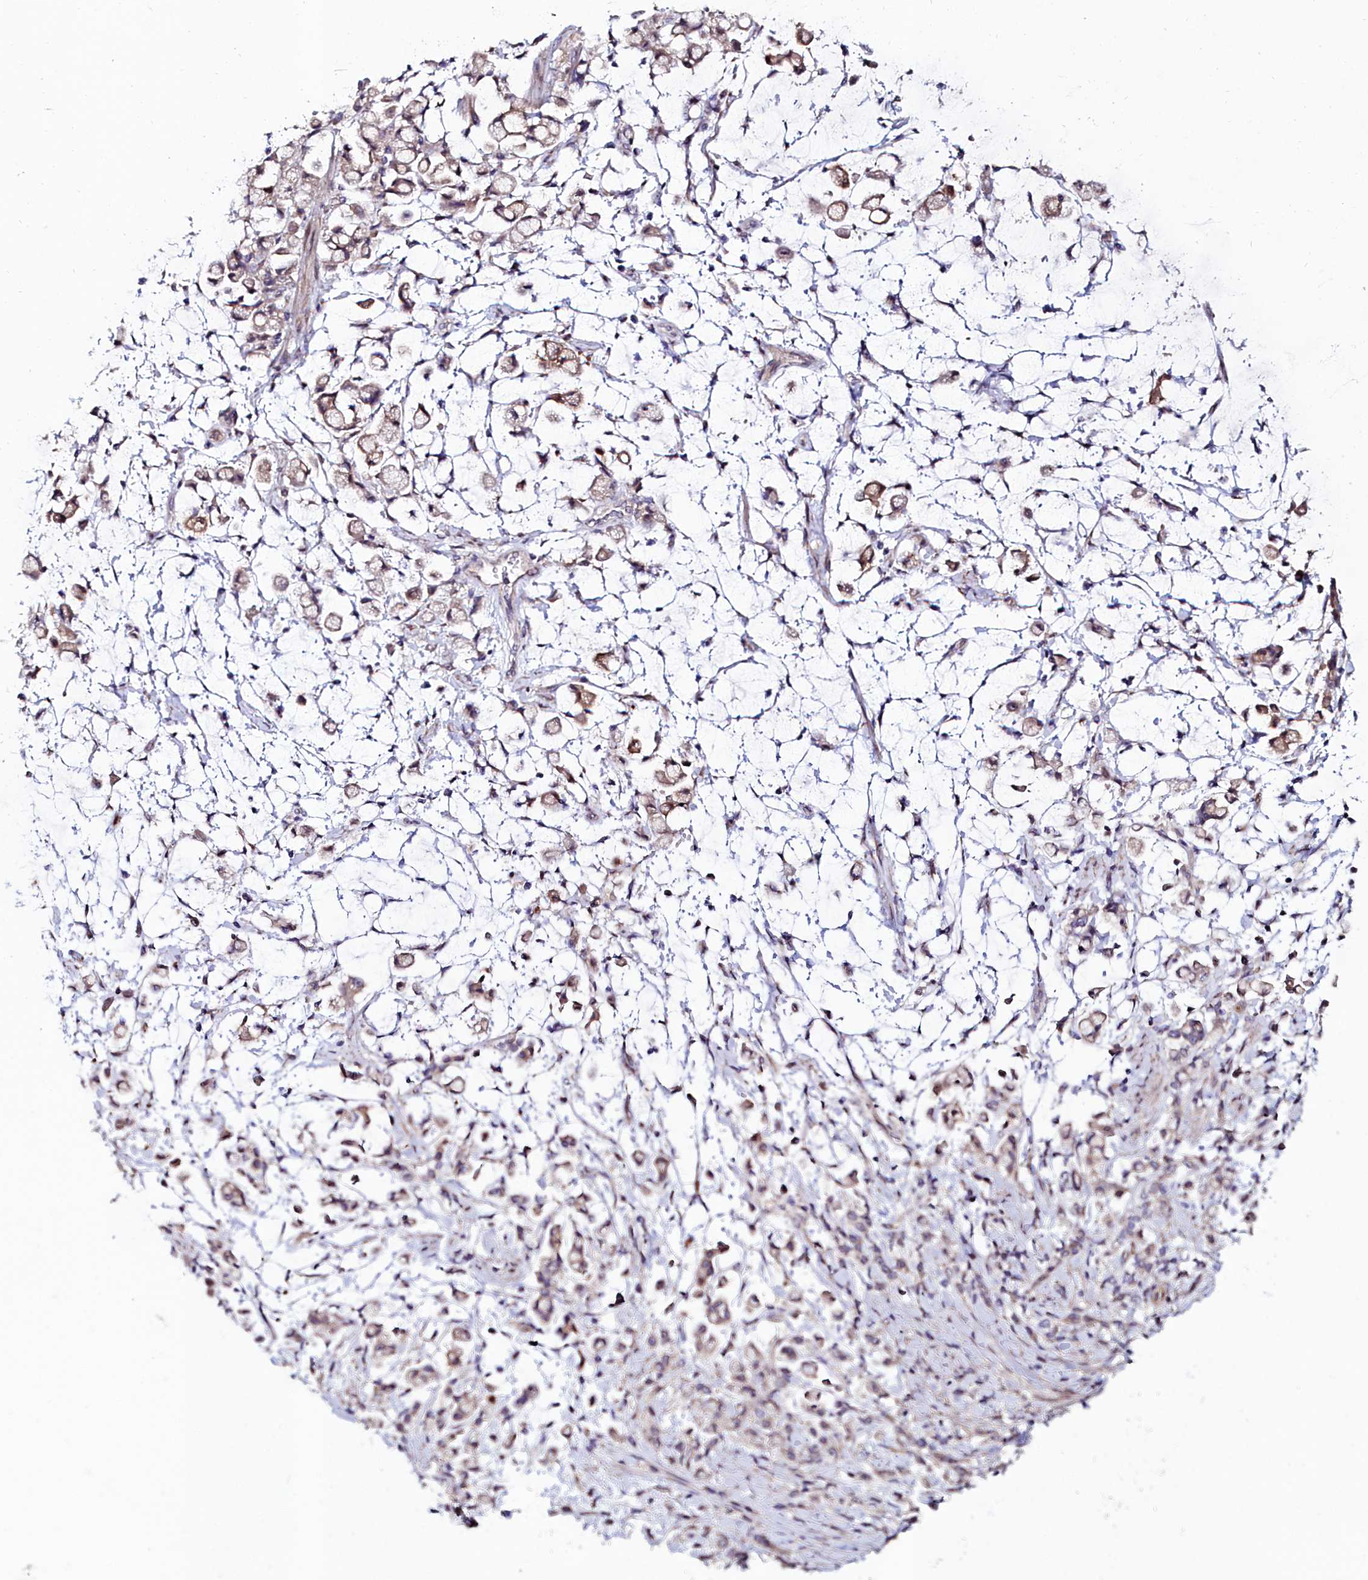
{"staining": {"intensity": "weak", "quantity": "<25%", "location": "cytoplasmic/membranous"}, "tissue": "stomach cancer", "cell_type": "Tumor cells", "image_type": "cancer", "snomed": [{"axis": "morphology", "description": "Adenocarcinoma, NOS"}, {"axis": "topography", "description": "Stomach"}], "caption": "Immunohistochemistry (IHC) of human stomach cancer (adenocarcinoma) demonstrates no positivity in tumor cells.", "gene": "C4orf19", "patient": {"sex": "female", "age": 60}}